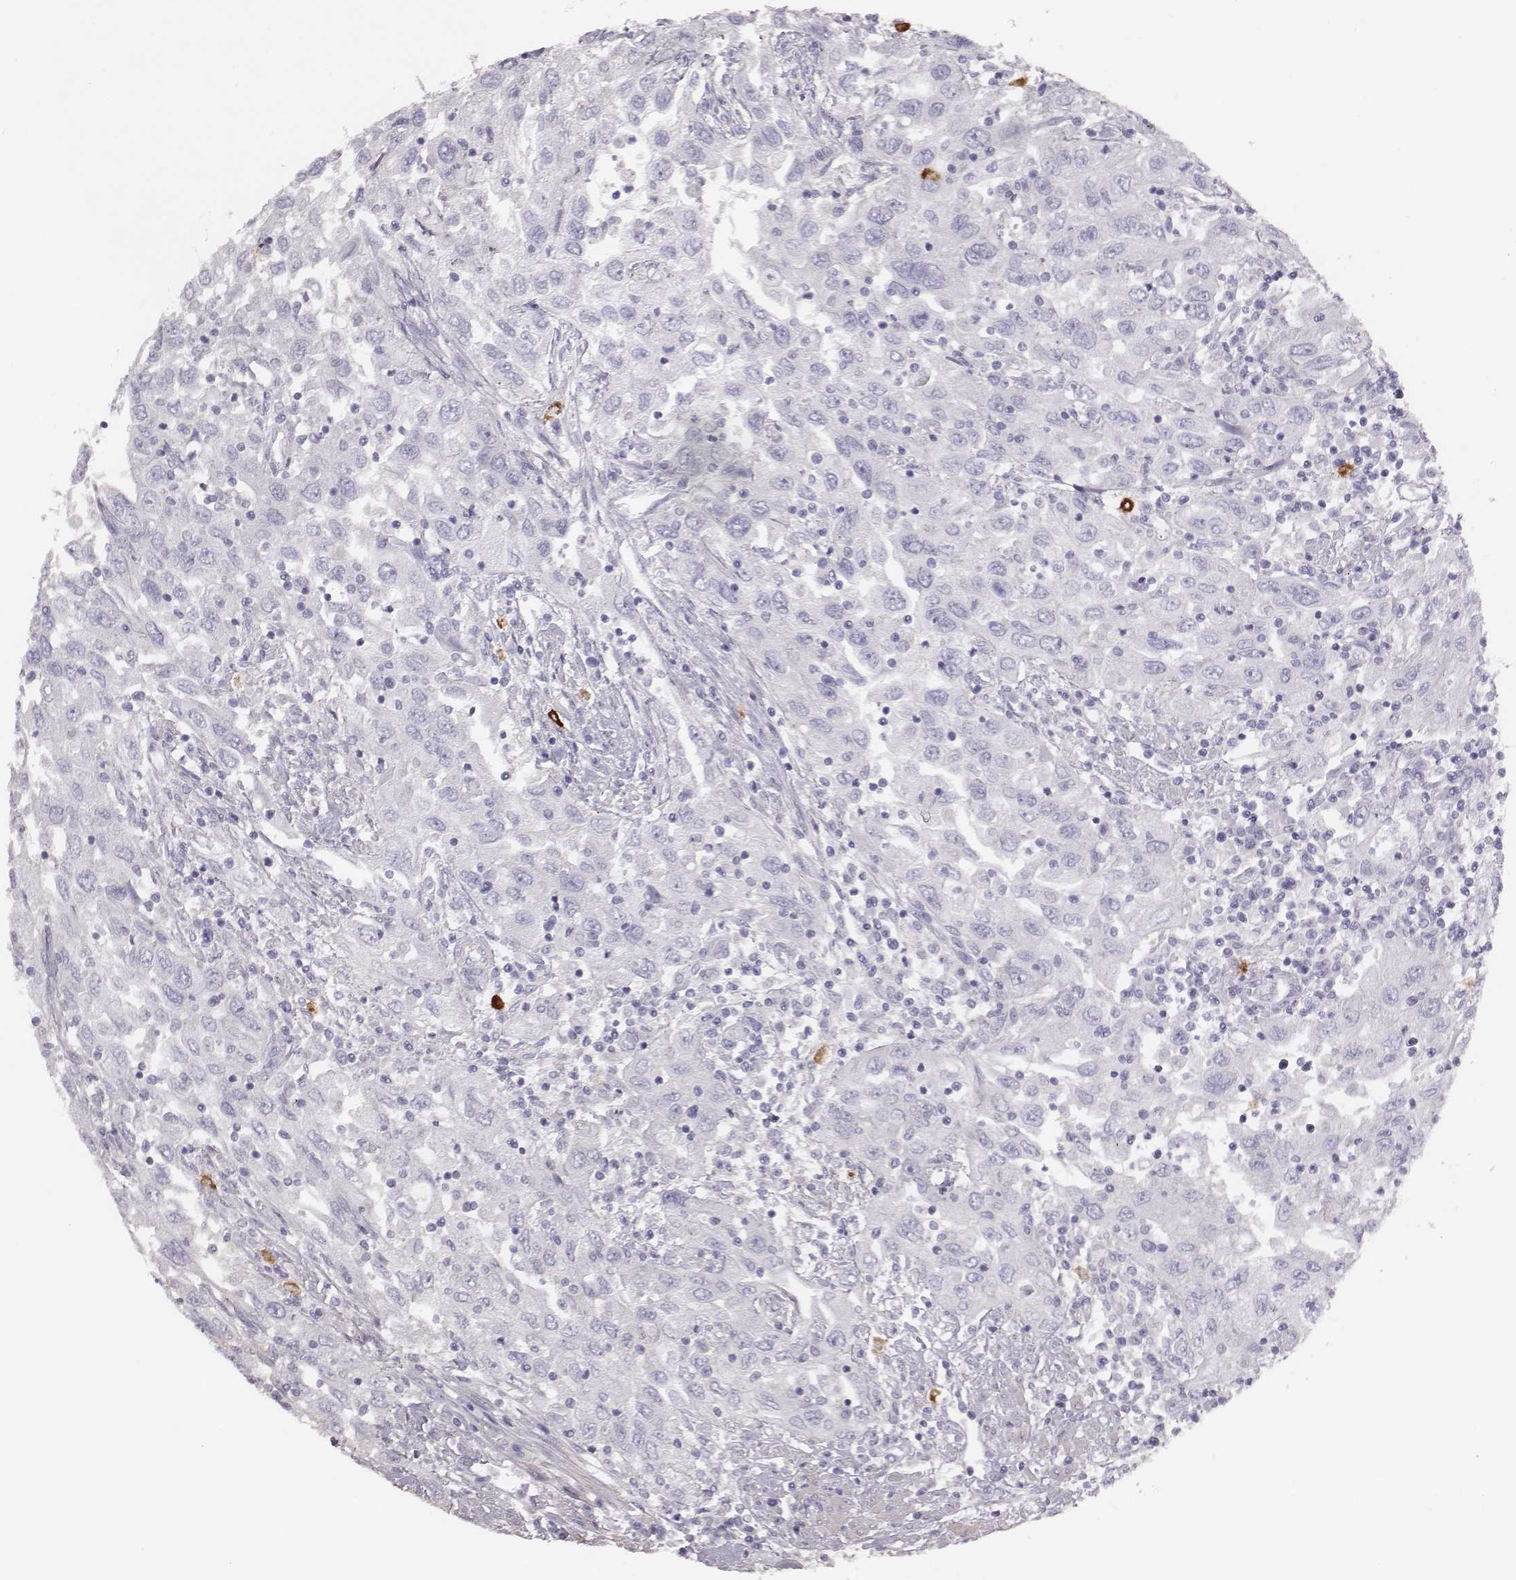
{"staining": {"intensity": "negative", "quantity": "none", "location": "none"}, "tissue": "urothelial cancer", "cell_type": "Tumor cells", "image_type": "cancer", "snomed": [{"axis": "morphology", "description": "Urothelial carcinoma, High grade"}, {"axis": "topography", "description": "Urinary bladder"}], "caption": "The histopathology image reveals no significant positivity in tumor cells of urothelial cancer.", "gene": "P2RY10", "patient": {"sex": "male", "age": 76}}